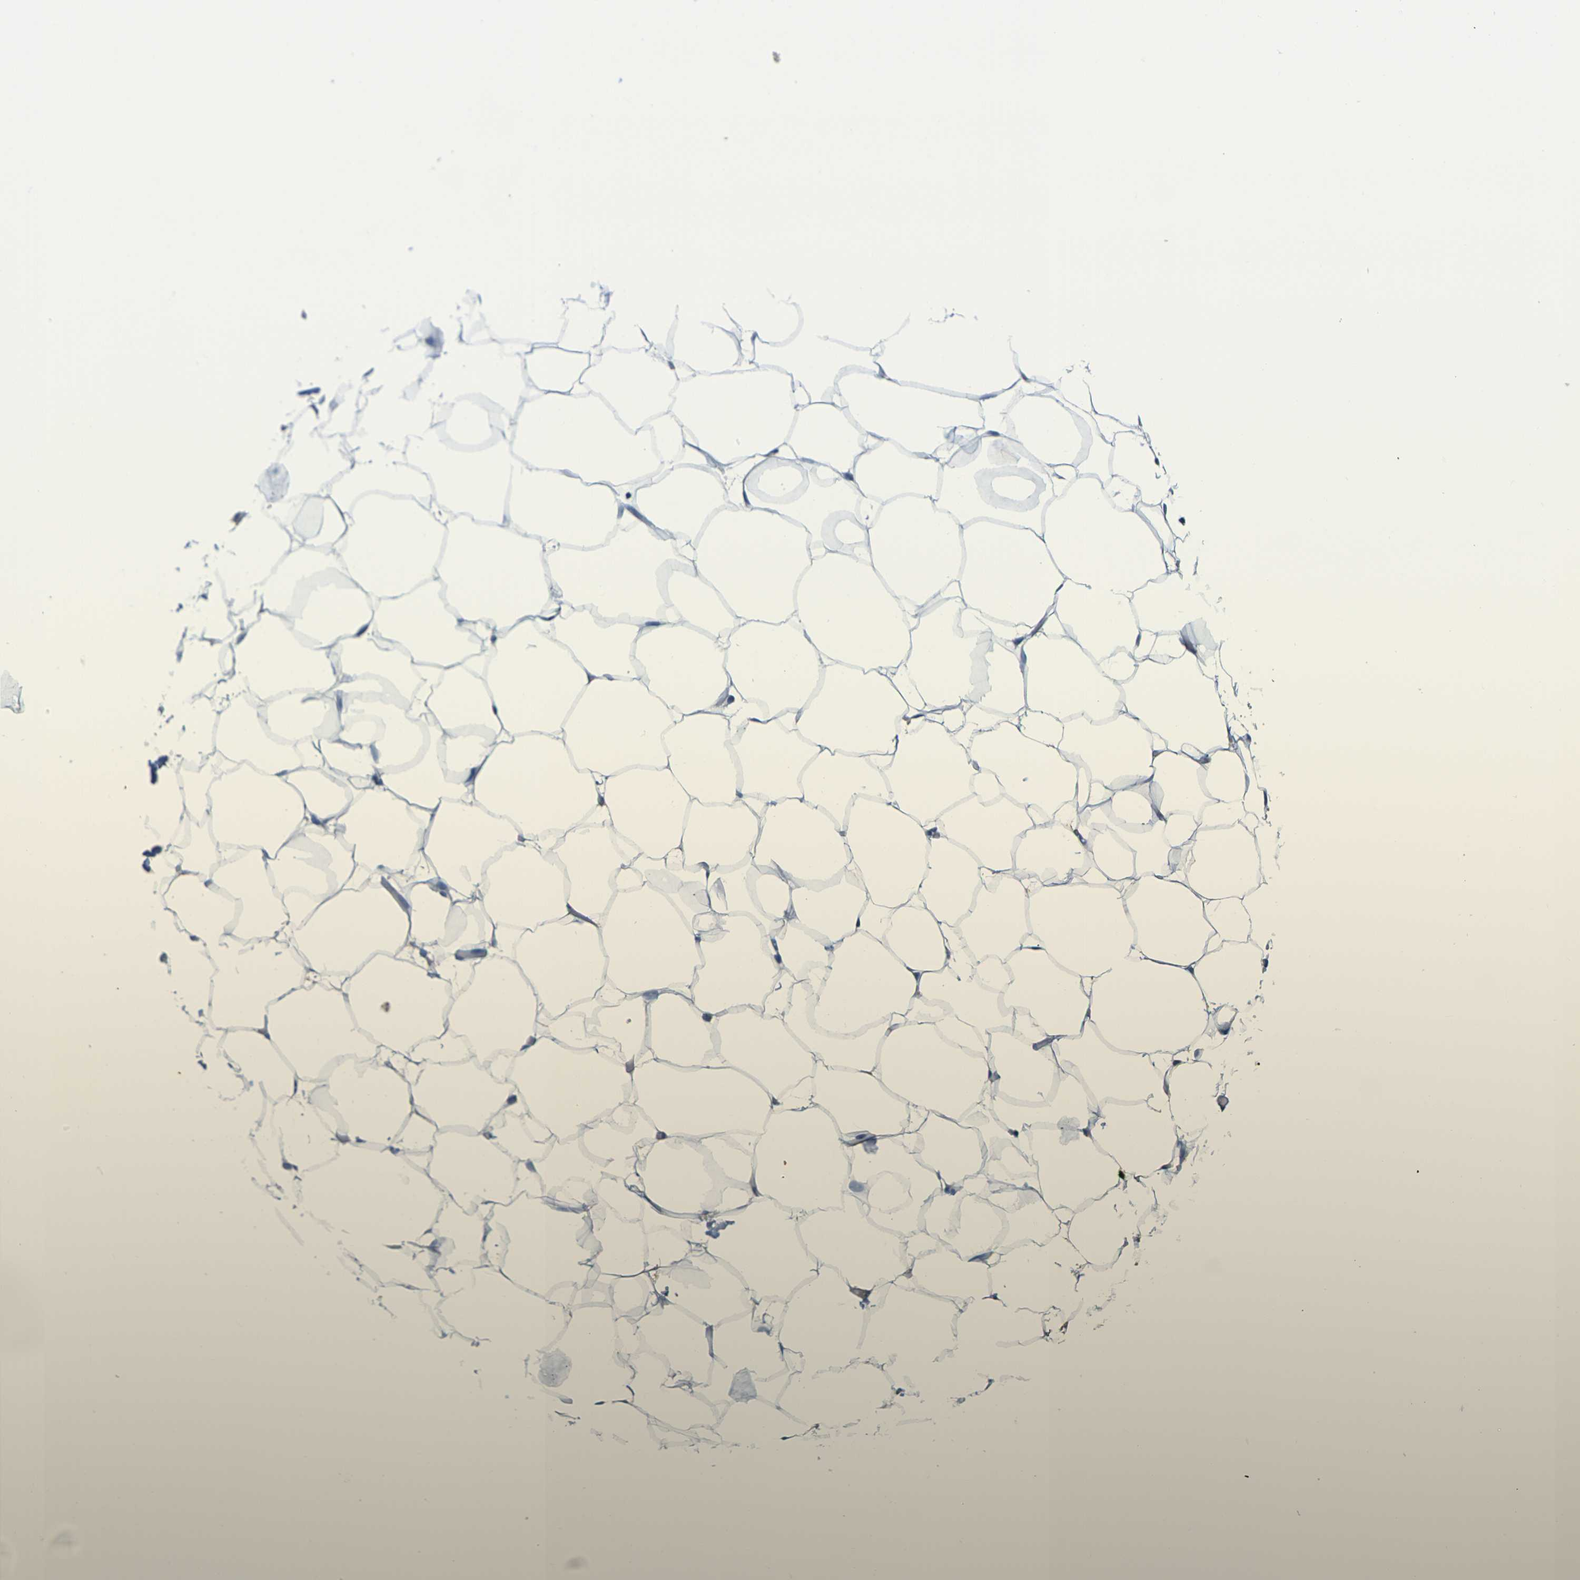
{"staining": {"intensity": "negative", "quantity": "none", "location": "none"}, "tissue": "adipose tissue", "cell_type": "Adipocytes", "image_type": "normal", "snomed": [{"axis": "morphology", "description": "Normal tissue, NOS"}, {"axis": "topography", "description": "Breast"}, {"axis": "topography", "description": "Adipose tissue"}], "caption": "A micrograph of adipose tissue stained for a protein shows no brown staining in adipocytes.", "gene": "OTOF", "patient": {"sex": "female", "age": 25}}